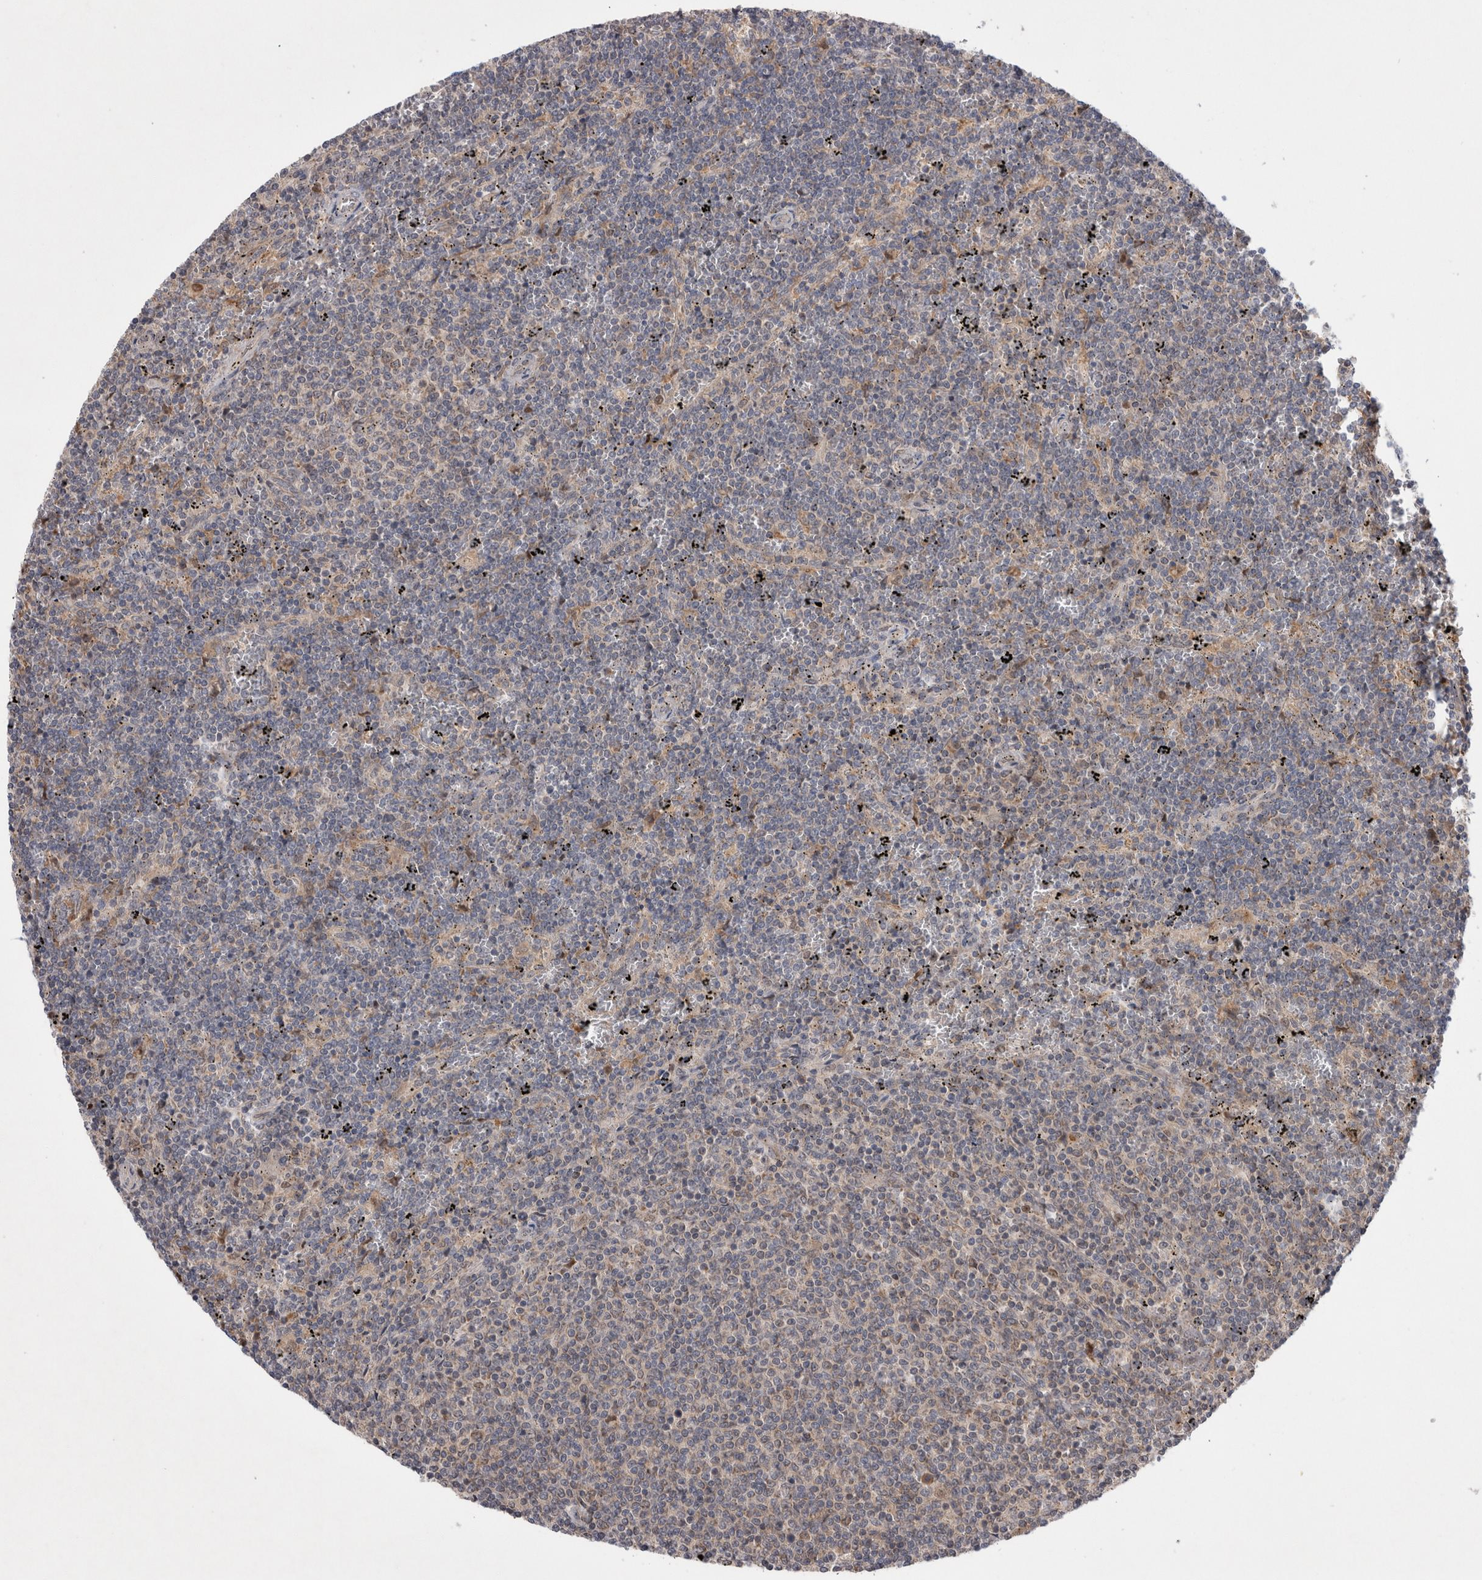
{"staining": {"intensity": "negative", "quantity": "none", "location": "none"}, "tissue": "lymphoma", "cell_type": "Tumor cells", "image_type": "cancer", "snomed": [{"axis": "morphology", "description": "Malignant lymphoma, non-Hodgkin's type, Low grade"}, {"axis": "topography", "description": "Spleen"}], "caption": "An image of low-grade malignant lymphoma, non-Hodgkin's type stained for a protein shows no brown staining in tumor cells.", "gene": "MRPL37", "patient": {"sex": "female", "age": 50}}